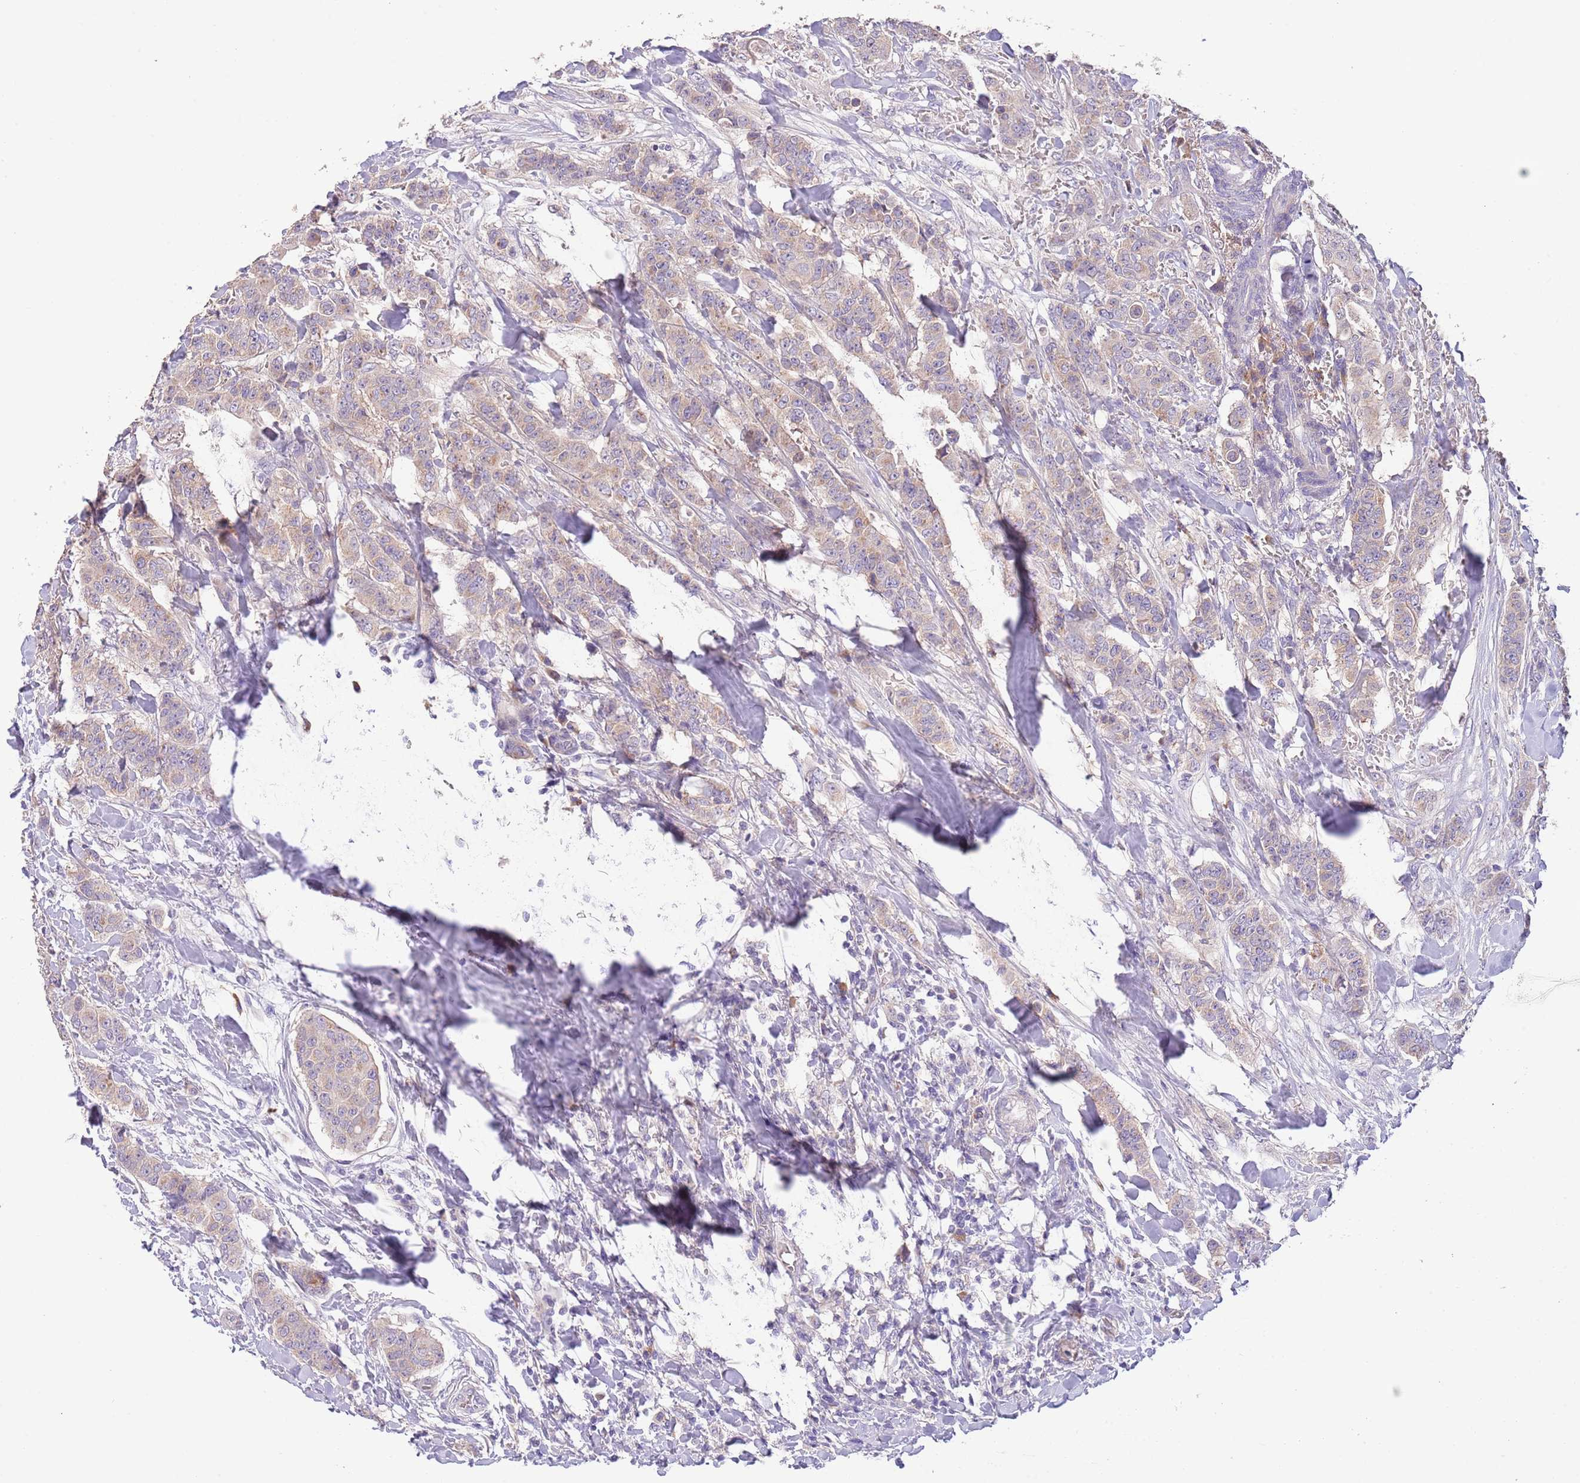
{"staining": {"intensity": "weak", "quantity": "<25%", "location": "cytoplasmic/membranous"}, "tissue": "breast cancer", "cell_type": "Tumor cells", "image_type": "cancer", "snomed": [{"axis": "morphology", "description": "Duct carcinoma"}, {"axis": "topography", "description": "Breast"}], "caption": "This photomicrograph is of breast cancer stained with immunohistochemistry (IHC) to label a protein in brown with the nuclei are counter-stained blue. There is no positivity in tumor cells.", "gene": "ZNF658", "patient": {"sex": "female", "age": 40}}